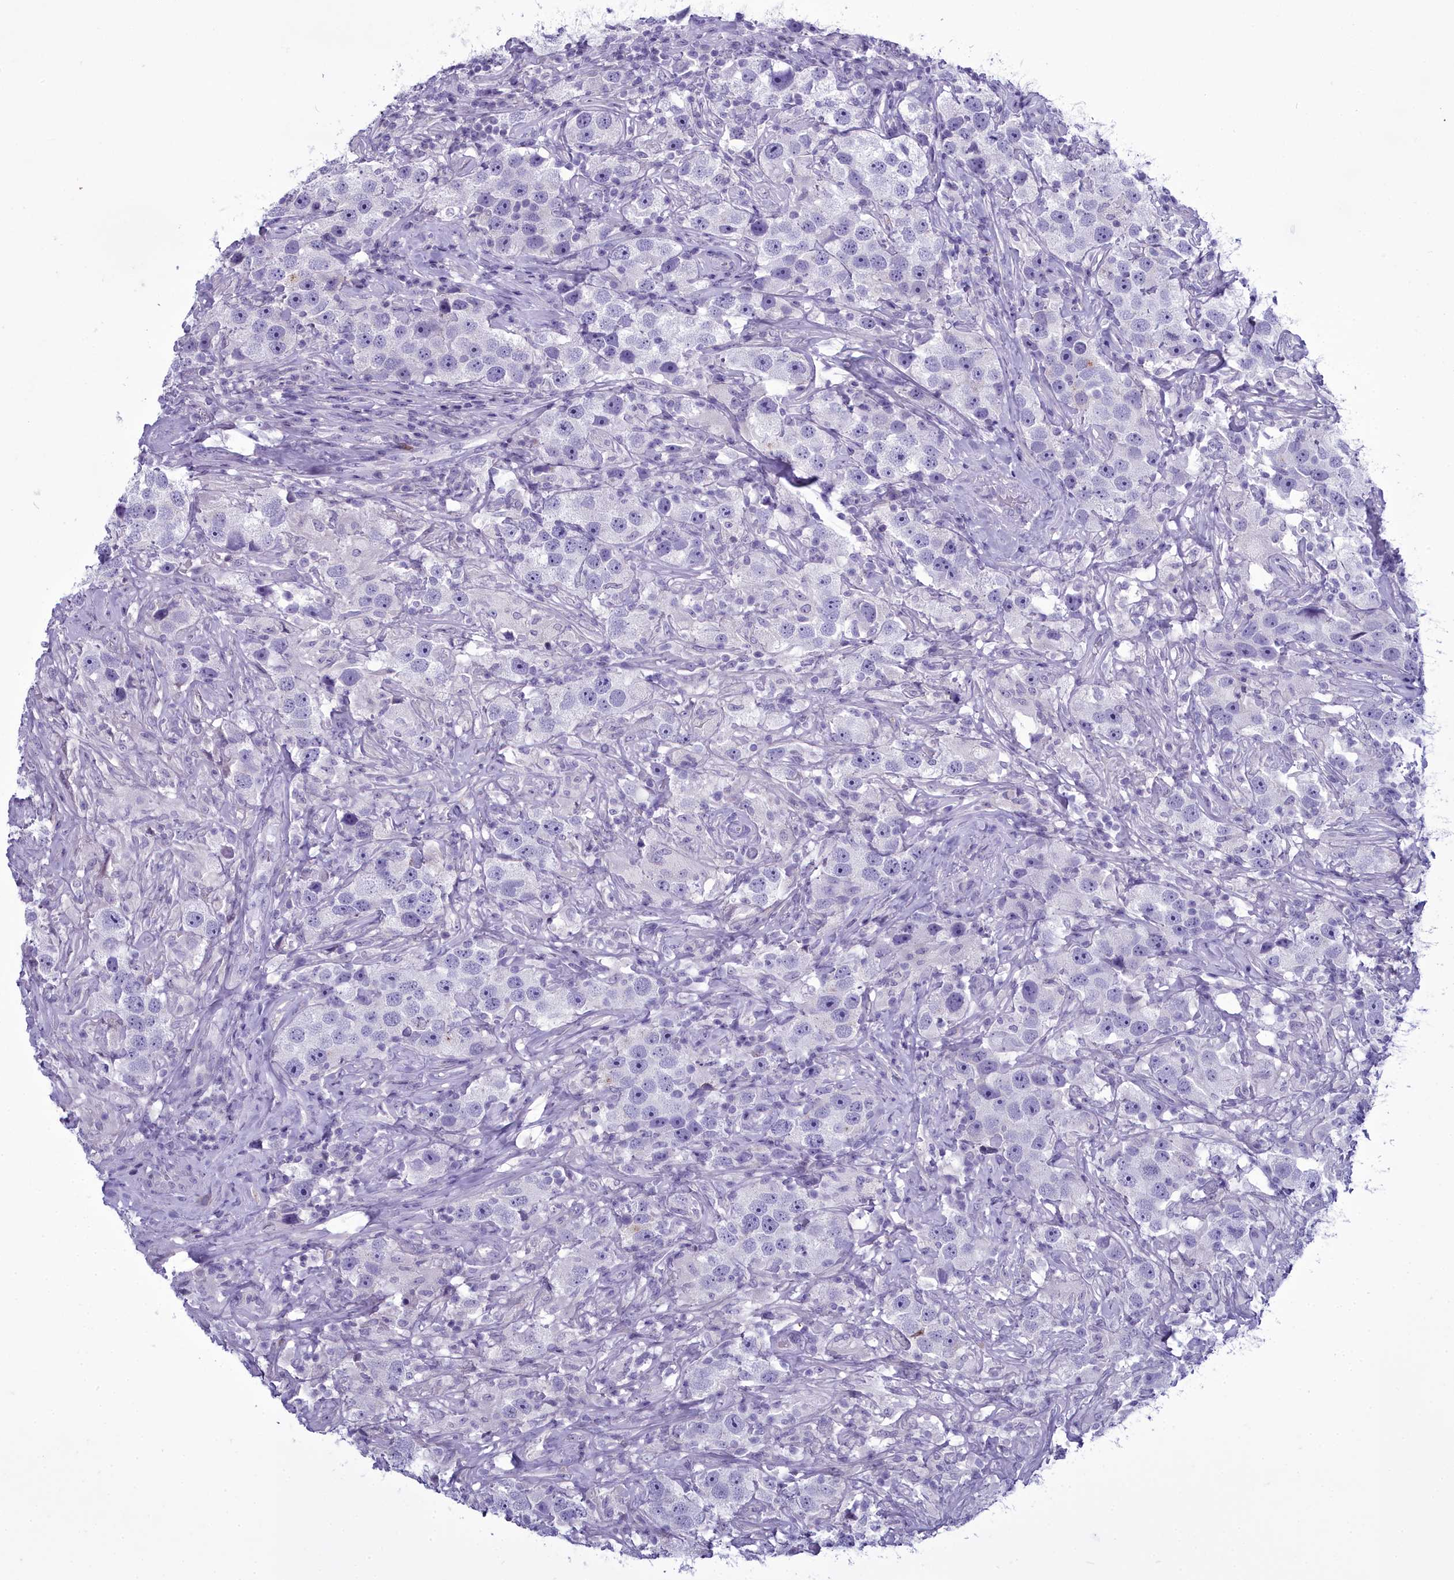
{"staining": {"intensity": "negative", "quantity": "none", "location": "none"}, "tissue": "testis cancer", "cell_type": "Tumor cells", "image_type": "cancer", "snomed": [{"axis": "morphology", "description": "Seminoma, NOS"}, {"axis": "topography", "description": "Testis"}], "caption": "DAB immunohistochemical staining of human testis cancer exhibits no significant staining in tumor cells. (Brightfield microscopy of DAB immunohistochemistry at high magnification).", "gene": "MAP6", "patient": {"sex": "male", "age": 49}}